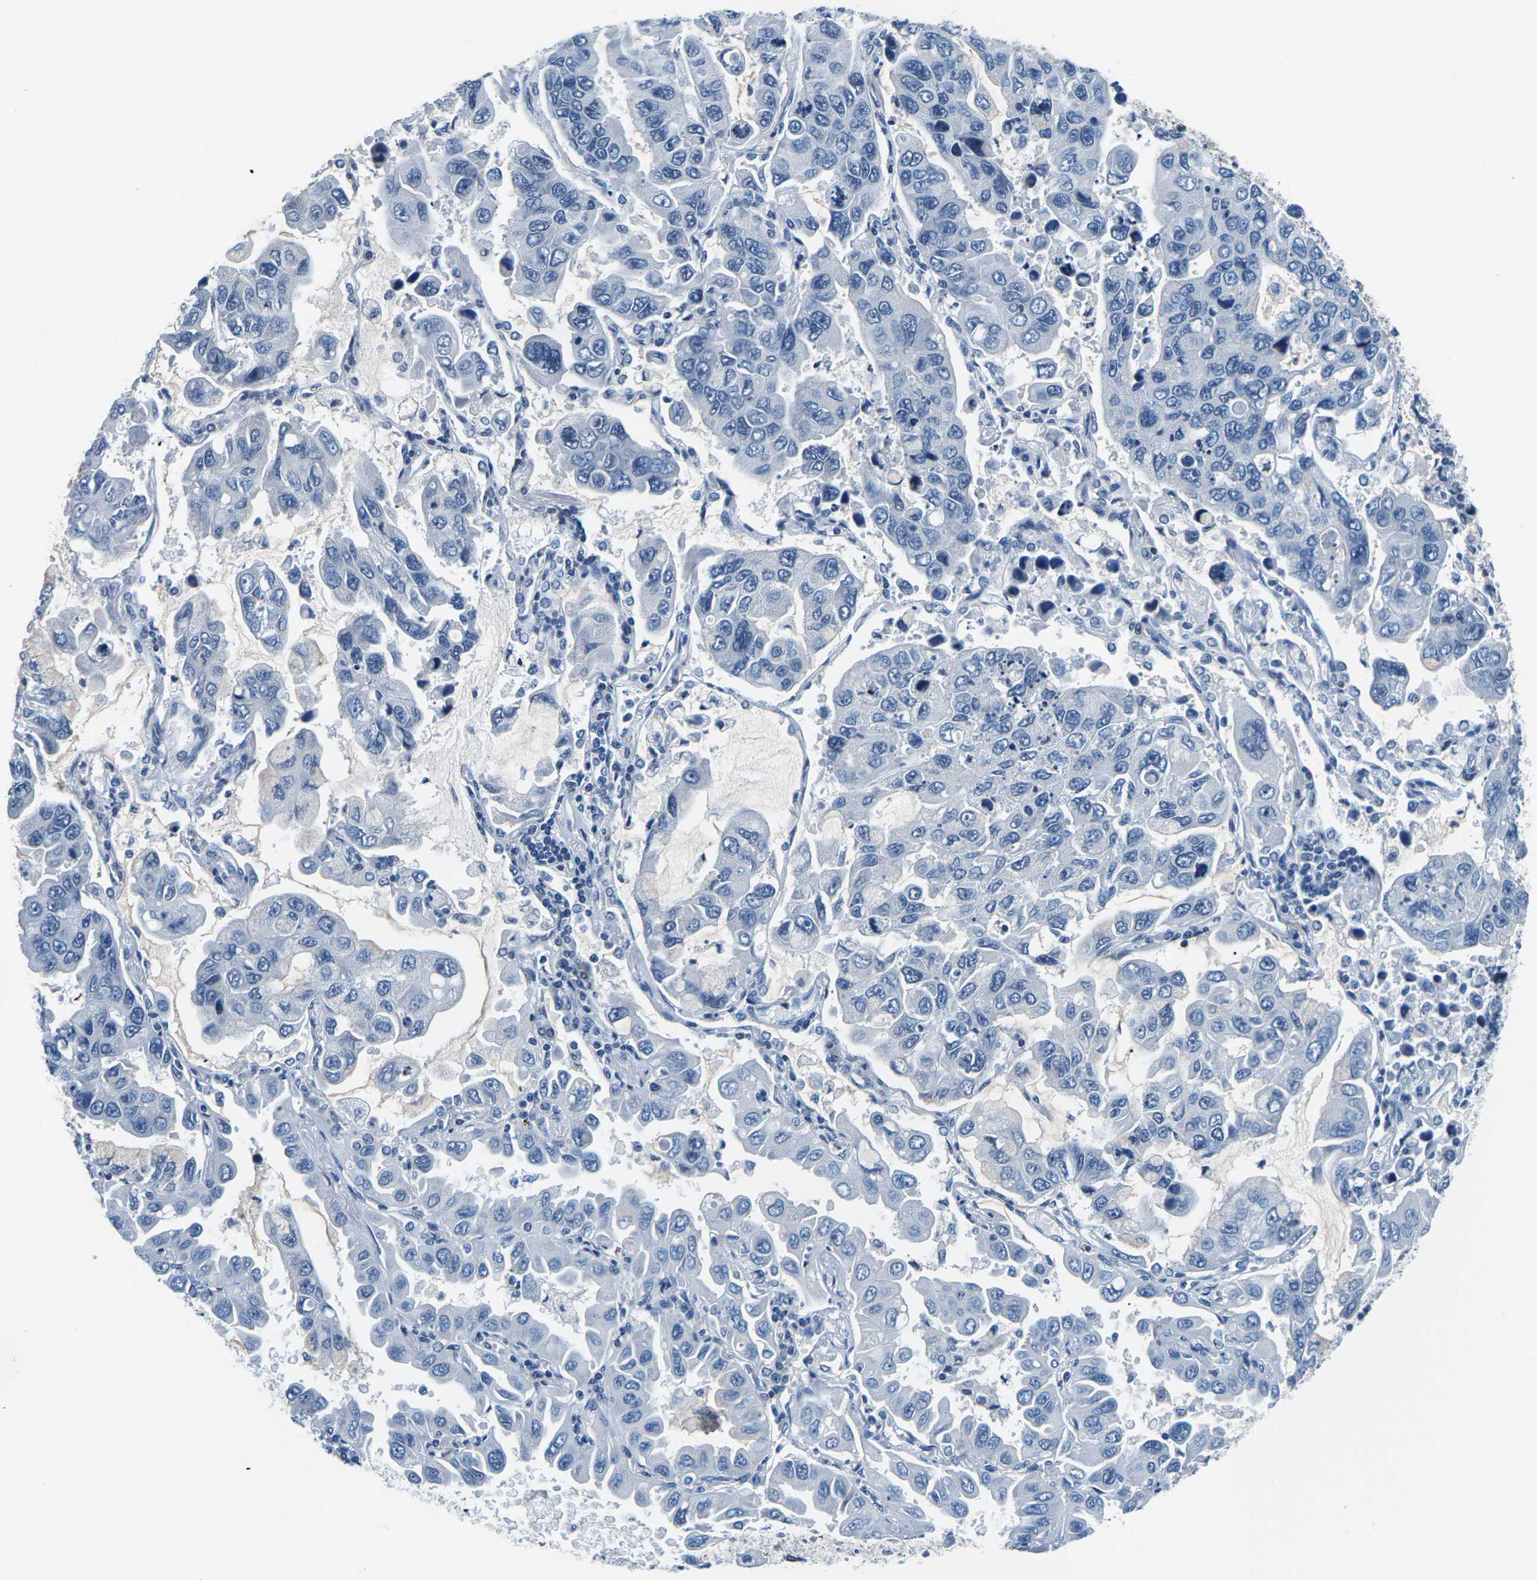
{"staining": {"intensity": "negative", "quantity": "none", "location": "none"}, "tissue": "lung cancer", "cell_type": "Tumor cells", "image_type": "cancer", "snomed": [{"axis": "morphology", "description": "Adenocarcinoma, NOS"}, {"axis": "topography", "description": "Lung"}], "caption": "Immunohistochemistry (IHC) histopathology image of lung cancer stained for a protein (brown), which exhibits no positivity in tumor cells.", "gene": "UMOD", "patient": {"sex": "male", "age": 64}}